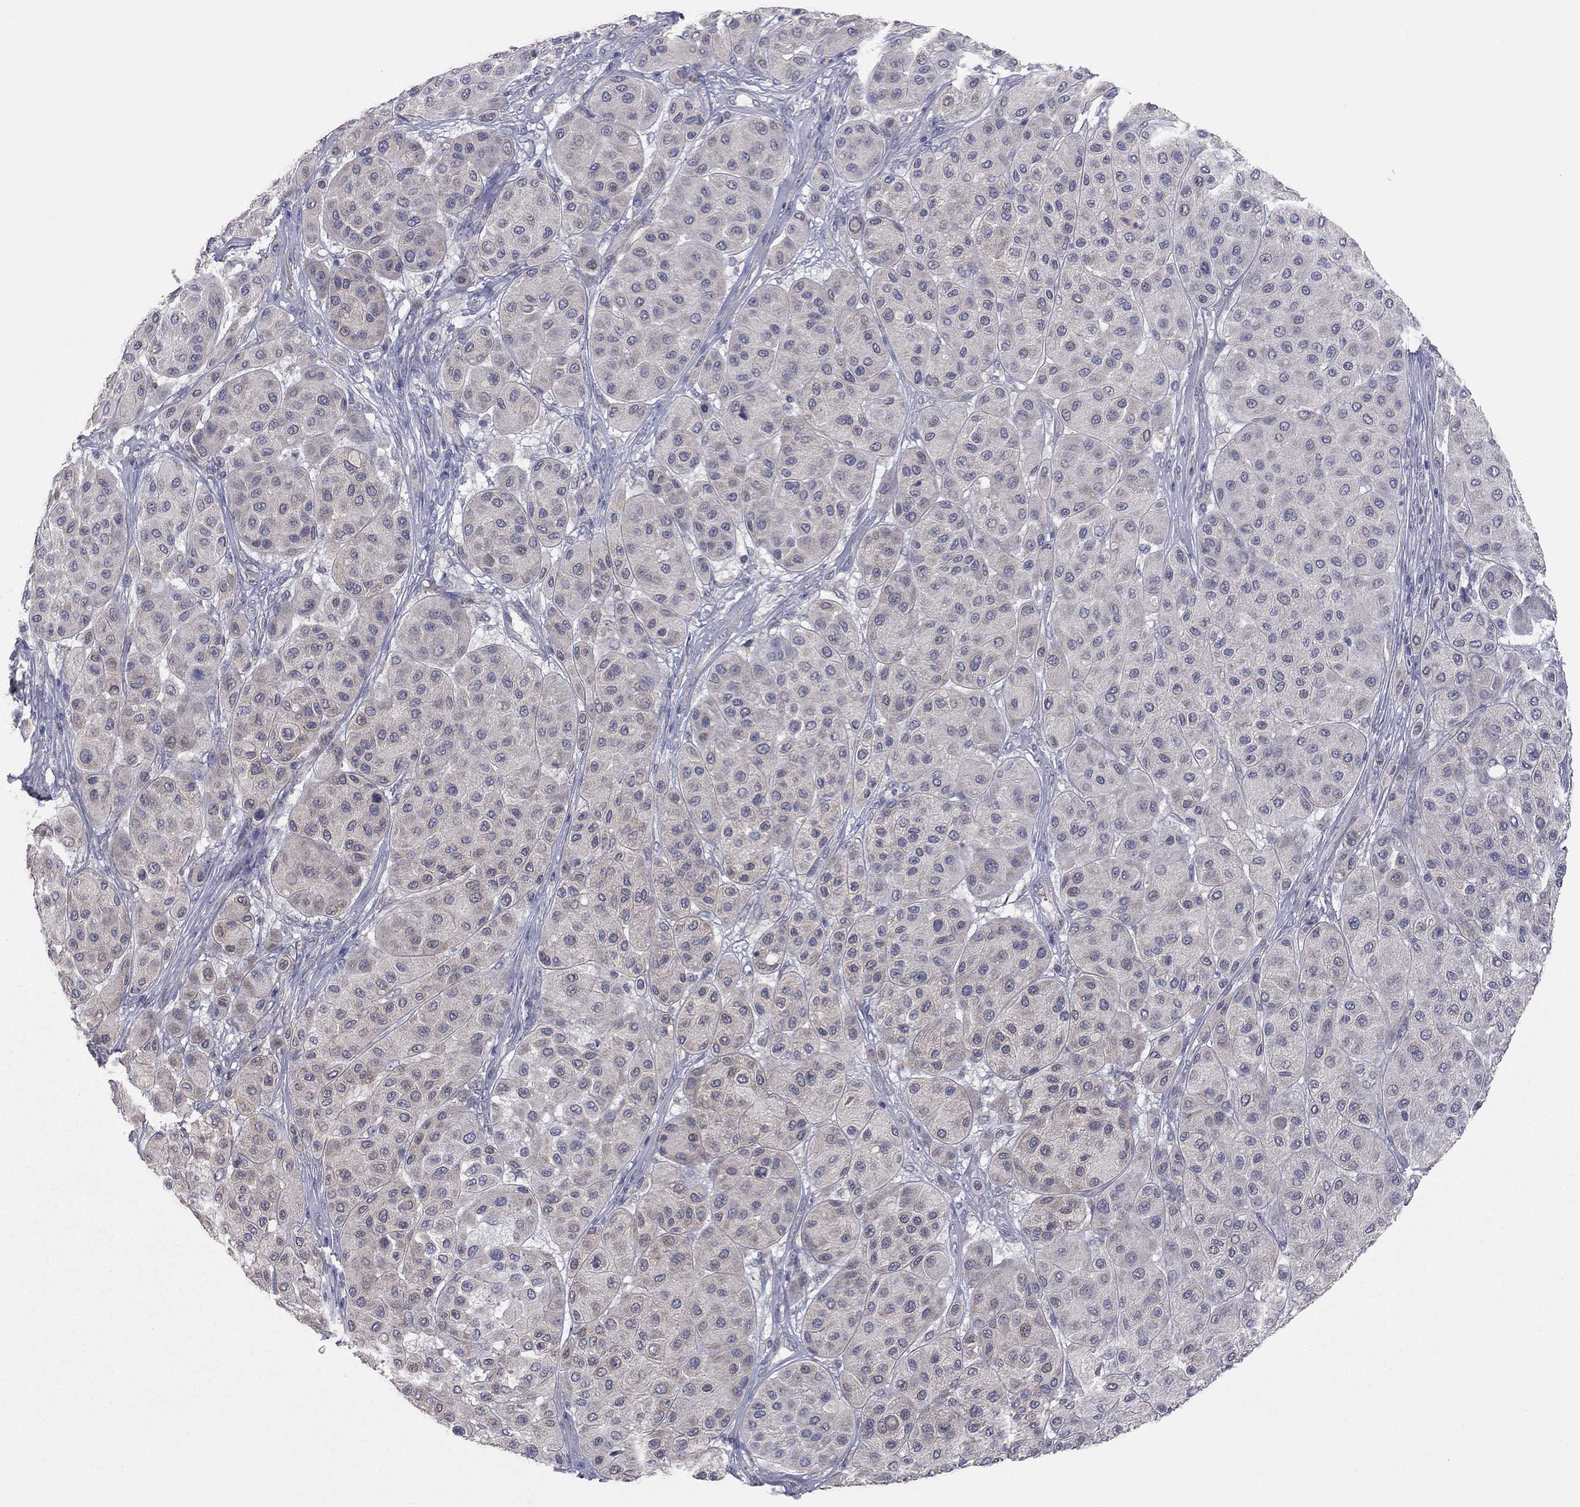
{"staining": {"intensity": "weak", "quantity": "<25%", "location": "cytoplasmic/membranous"}, "tissue": "melanoma", "cell_type": "Tumor cells", "image_type": "cancer", "snomed": [{"axis": "morphology", "description": "Malignant melanoma, Metastatic site"}, {"axis": "topography", "description": "Smooth muscle"}], "caption": "Malignant melanoma (metastatic site) was stained to show a protein in brown. There is no significant expression in tumor cells.", "gene": "KCNB1", "patient": {"sex": "male", "age": 41}}